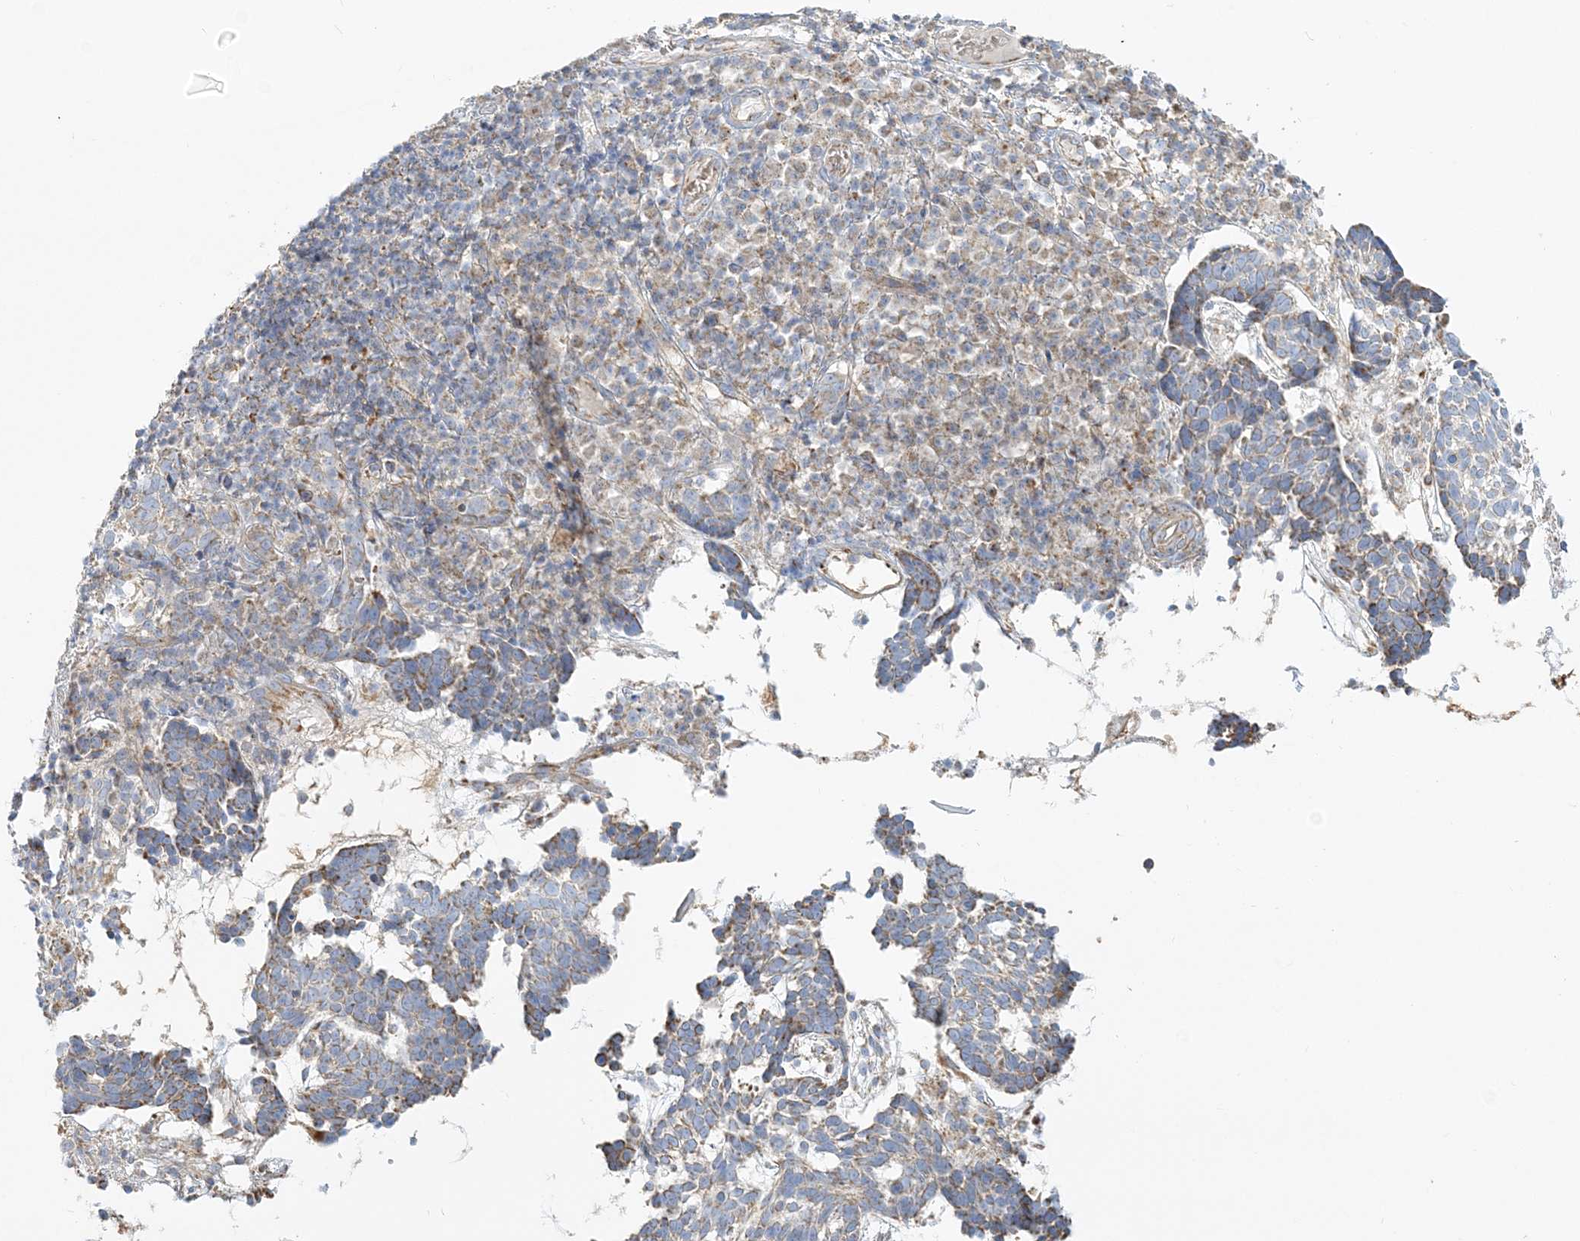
{"staining": {"intensity": "weak", "quantity": ">75%", "location": "cytoplasmic/membranous"}, "tissue": "skin cancer", "cell_type": "Tumor cells", "image_type": "cancer", "snomed": [{"axis": "morphology", "description": "Basal cell carcinoma"}, {"axis": "topography", "description": "Skin"}], "caption": "Basal cell carcinoma (skin) tissue reveals weak cytoplasmic/membranous positivity in approximately >75% of tumor cells, visualized by immunohistochemistry. The staining is performed using DAB brown chromogen to label protein expression. The nuclei are counter-stained blue using hematoxylin.", "gene": "TBC1D14", "patient": {"sex": "male", "age": 85}}